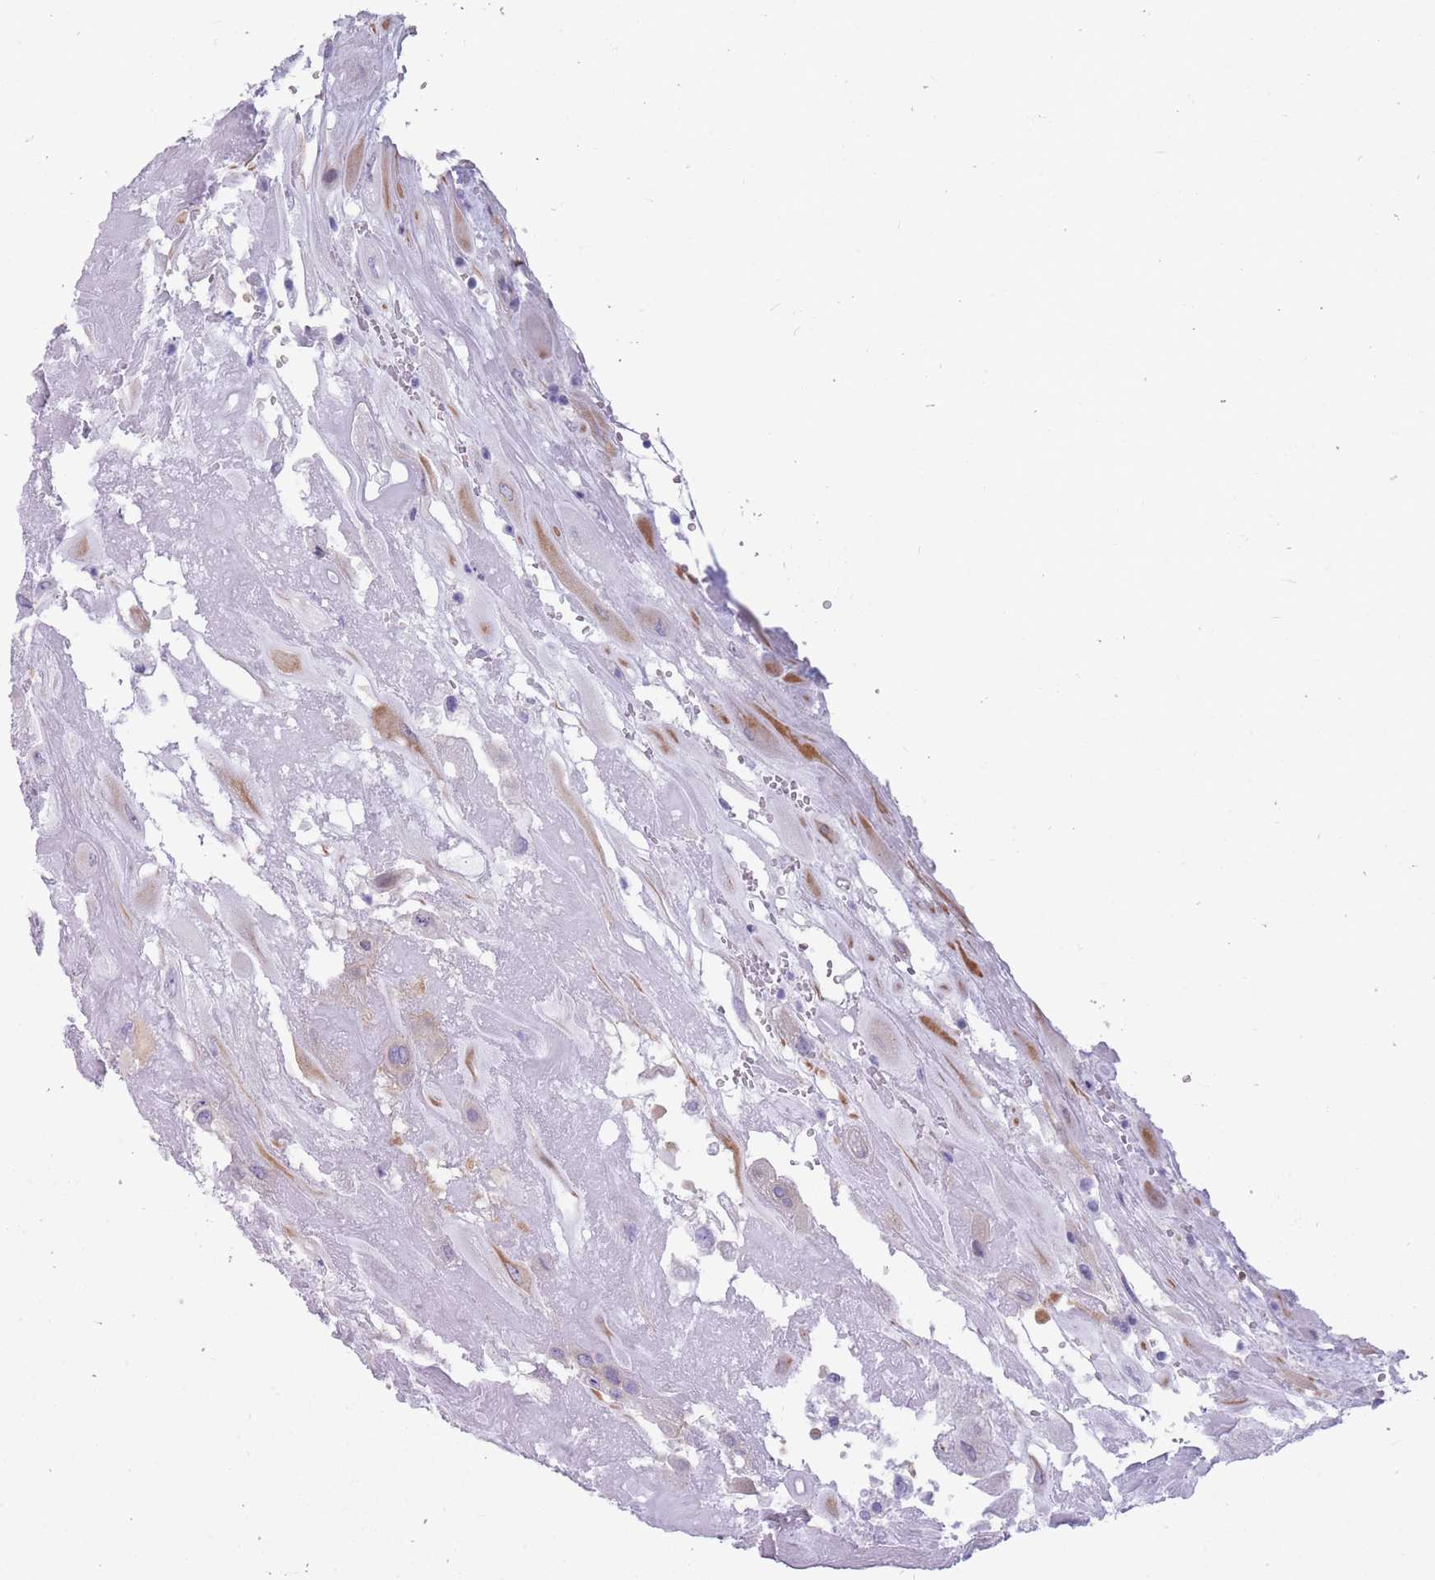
{"staining": {"intensity": "moderate", "quantity": "<25%", "location": "cytoplasmic/membranous"}, "tissue": "placenta", "cell_type": "Decidual cells", "image_type": "normal", "snomed": [{"axis": "morphology", "description": "Normal tissue, NOS"}, {"axis": "topography", "description": "Placenta"}], "caption": "Human placenta stained with a brown dye displays moderate cytoplasmic/membranous positive positivity in about <25% of decidual cells.", "gene": "MTSS2", "patient": {"sex": "female", "age": 32}}